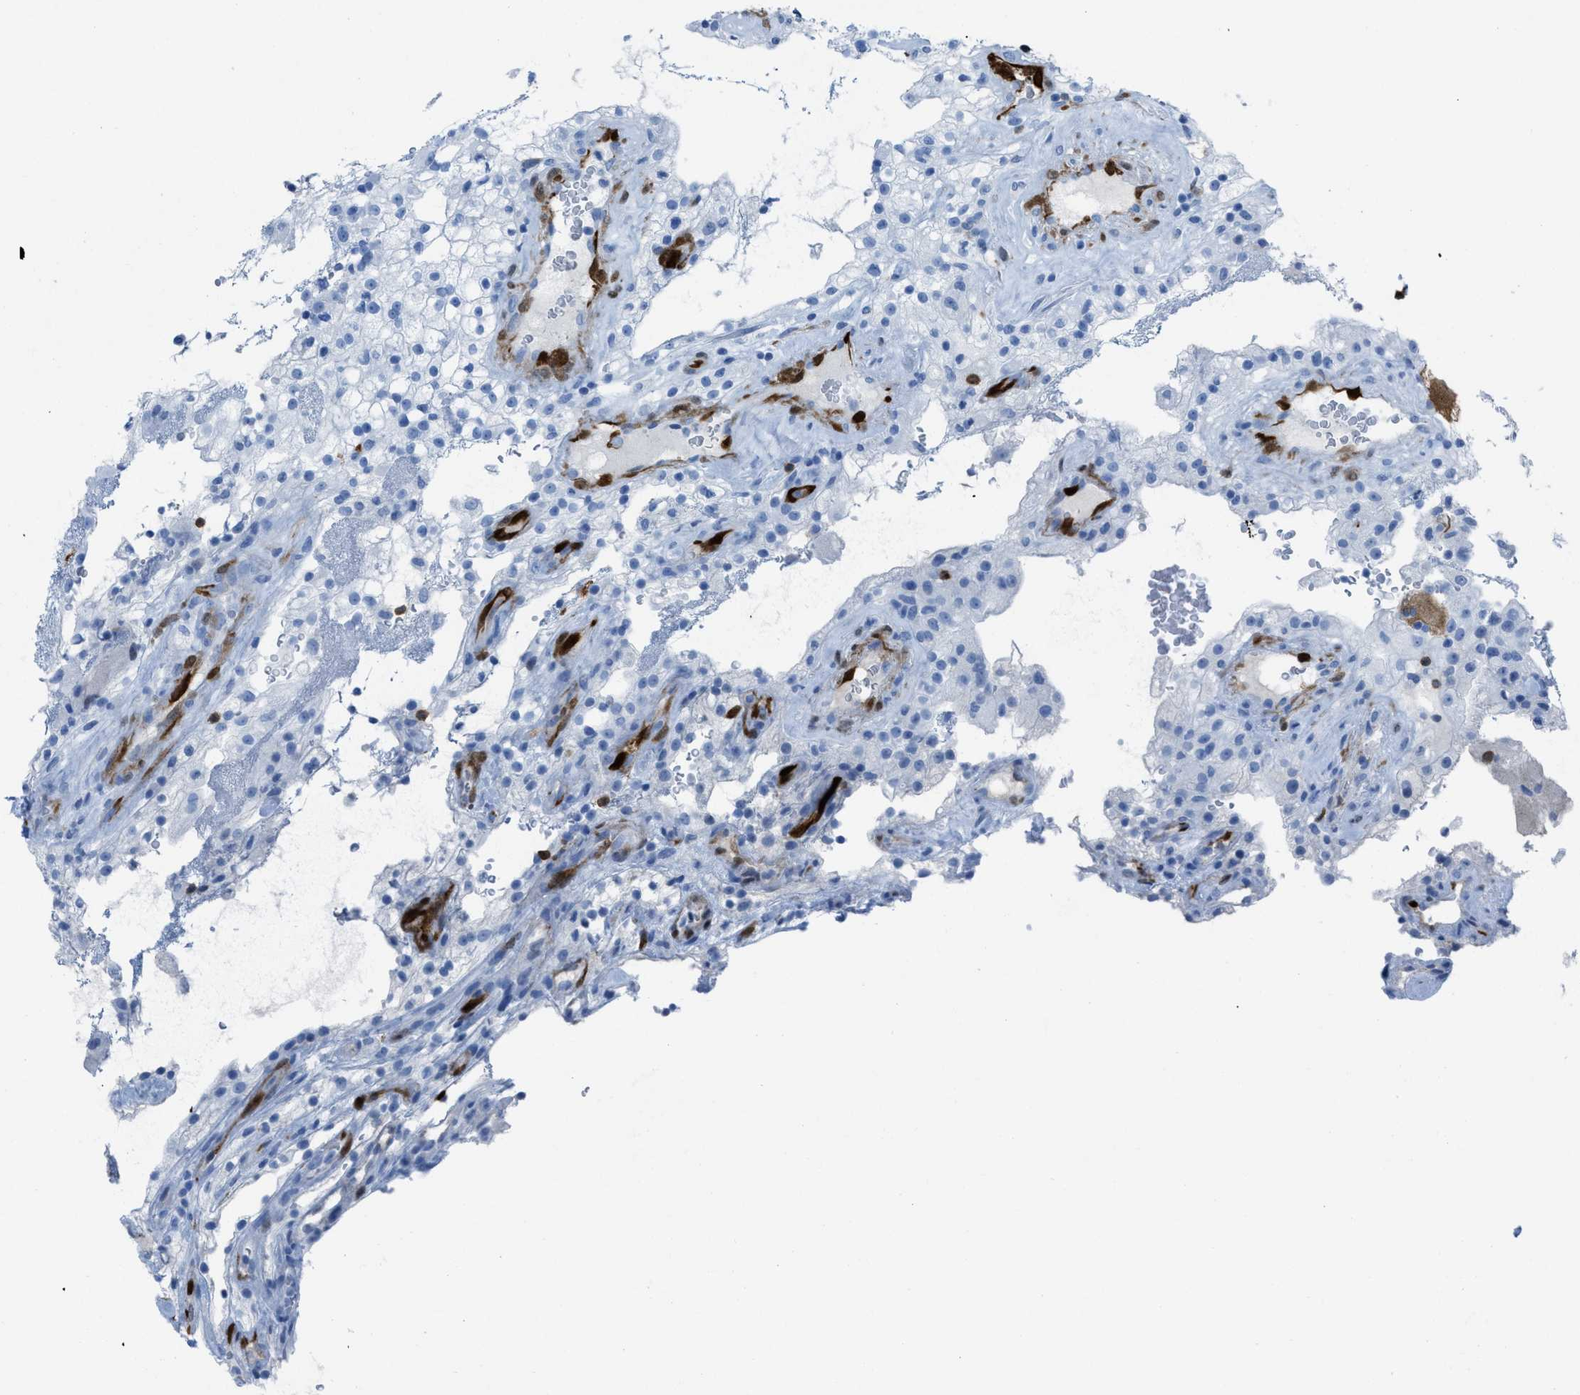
{"staining": {"intensity": "negative", "quantity": "none", "location": "none"}, "tissue": "renal cancer", "cell_type": "Tumor cells", "image_type": "cancer", "snomed": [{"axis": "morphology", "description": "Adenocarcinoma, NOS"}, {"axis": "topography", "description": "Kidney"}], "caption": "Micrograph shows no significant protein expression in tumor cells of adenocarcinoma (renal). (DAB (3,3'-diaminobenzidine) immunohistochemistry visualized using brightfield microscopy, high magnification).", "gene": "CDKN2A", "patient": {"sex": "female", "age": 52}}